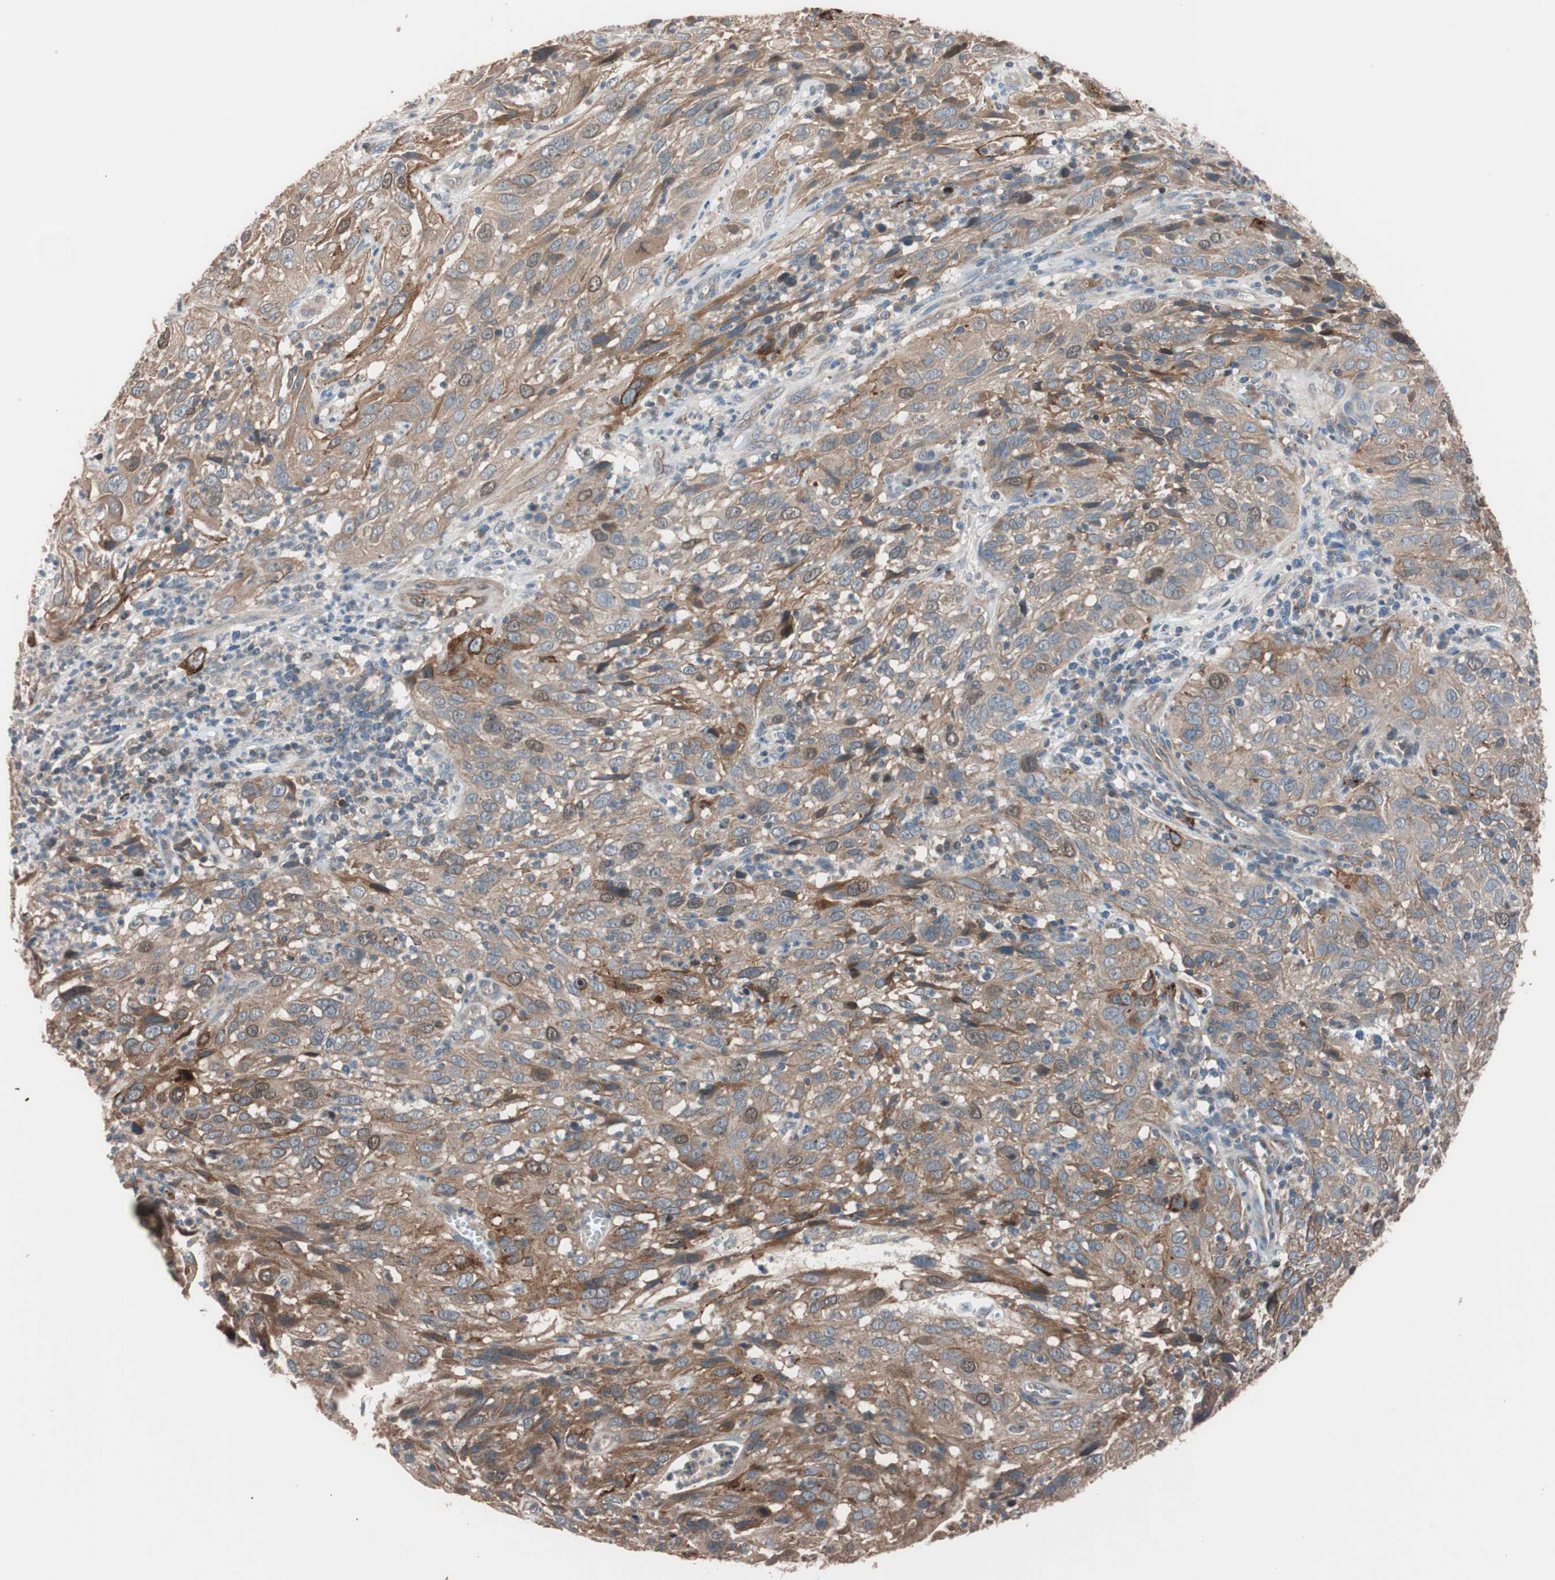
{"staining": {"intensity": "moderate", "quantity": ">75%", "location": "cytoplasmic/membranous"}, "tissue": "cervical cancer", "cell_type": "Tumor cells", "image_type": "cancer", "snomed": [{"axis": "morphology", "description": "Squamous cell carcinoma, NOS"}, {"axis": "topography", "description": "Cervix"}], "caption": "Immunohistochemistry staining of cervical squamous cell carcinoma, which displays medium levels of moderate cytoplasmic/membranous staining in about >75% of tumor cells indicating moderate cytoplasmic/membranous protein staining. The staining was performed using DAB (3,3'-diaminobenzidine) (brown) for protein detection and nuclei were counterstained in hematoxylin (blue).", "gene": "SDC4", "patient": {"sex": "female", "age": 32}}